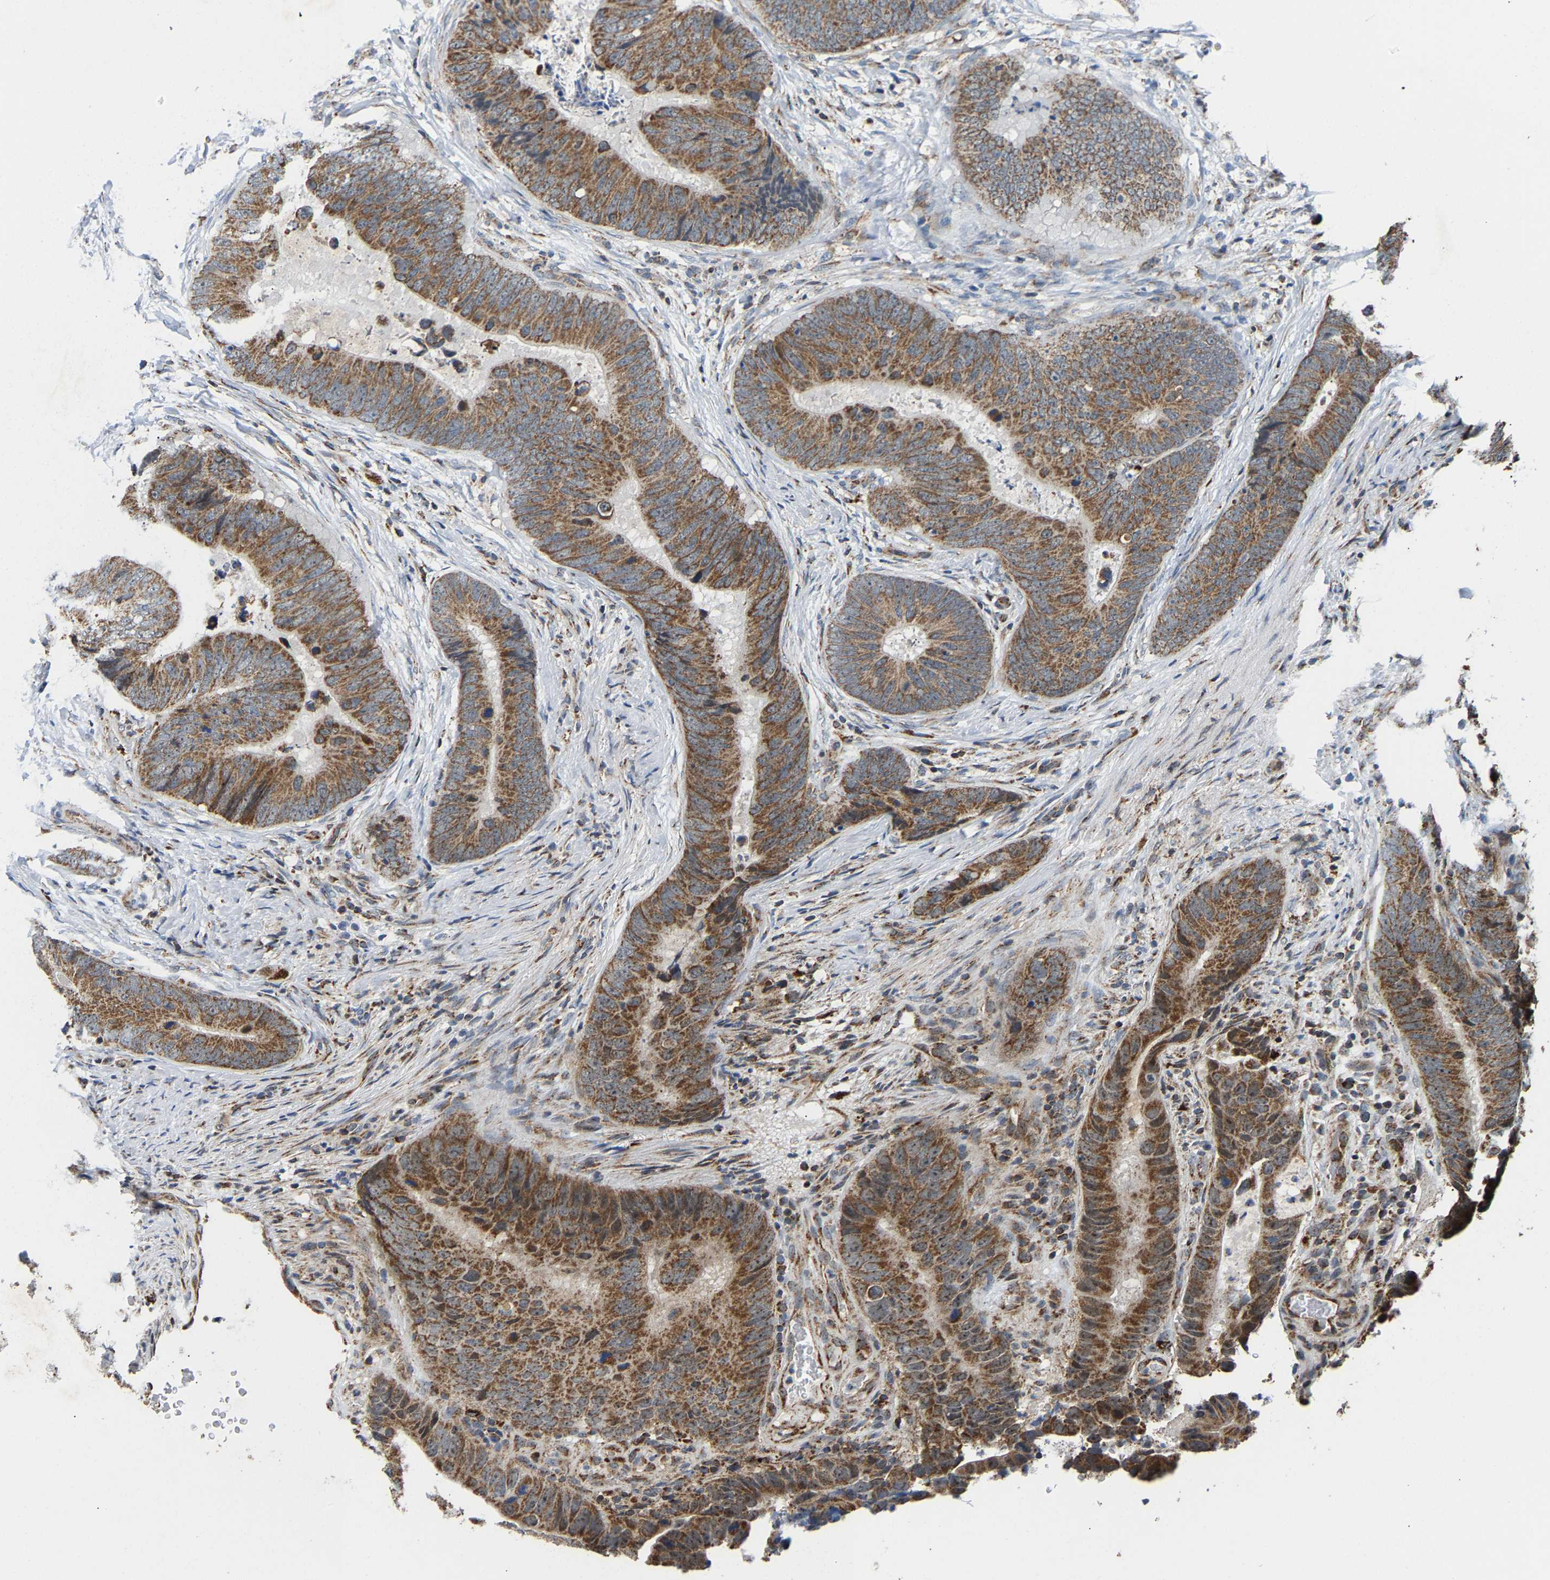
{"staining": {"intensity": "moderate", "quantity": ">75%", "location": "cytoplasmic/membranous"}, "tissue": "colorectal cancer", "cell_type": "Tumor cells", "image_type": "cancer", "snomed": [{"axis": "morphology", "description": "Adenocarcinoma, NOS"}, {"axis": "topography", "description": "Colon"}], "caption": "An immunohistochemistry photomicrograph of tumor tissue is shown. Protein staining in brown highlights moderate cytoplasmic/membranous positivity in colorectal cancer (adenocarcinoma) within tumor cells. (DAB (3,3'-diaminobenzidine) IHC, brown staining for protein, blue staining for nuclei).", "gene": "GIMAP7", "patient": {"sex": "male", "age": 56}}